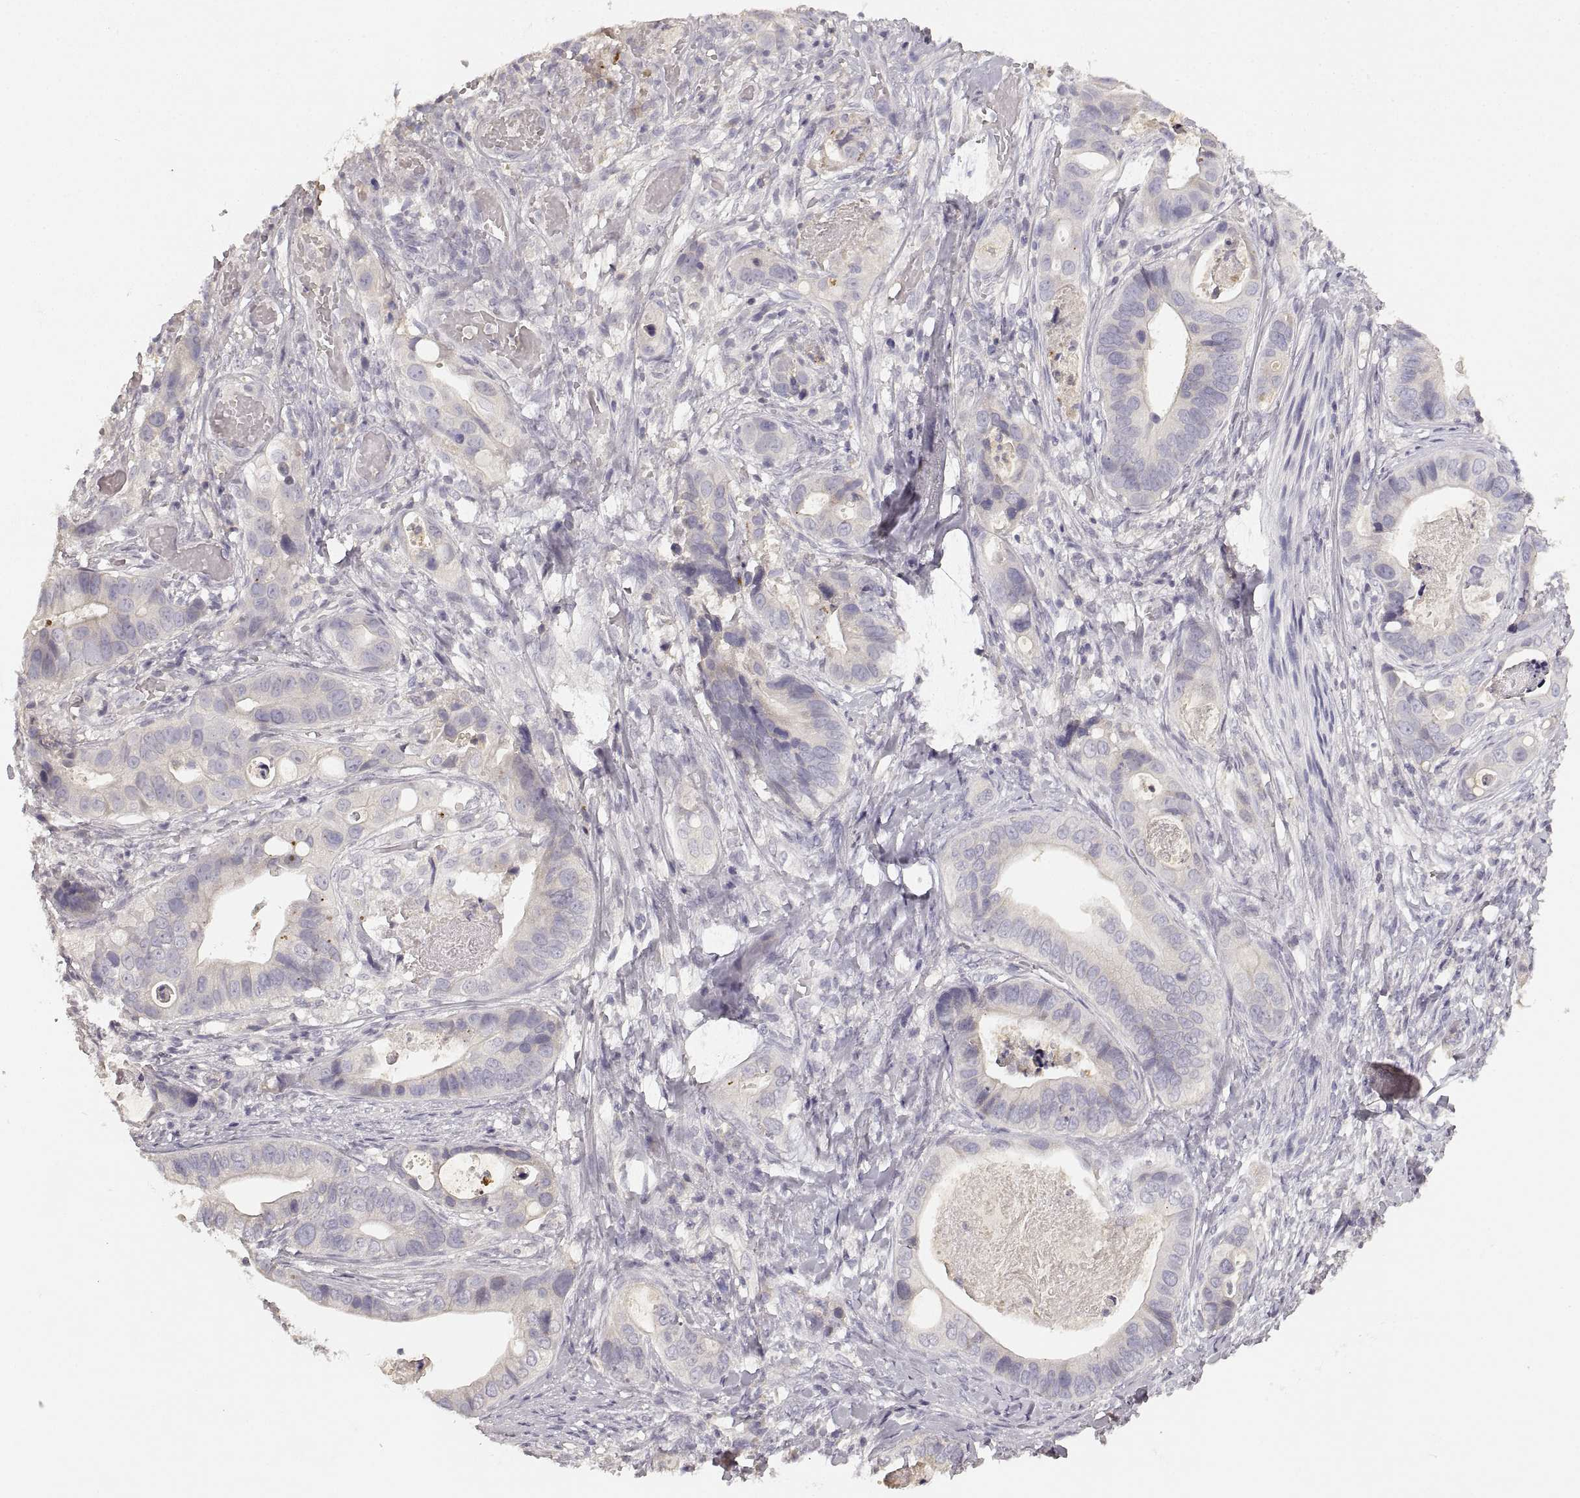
{"staining": {"intensity": "negative", "quantity": "none", "location": "none"}, "tissue": "stomach cancer", "cell_type": "Tumor cells", "image_type": "cancer", "snomed": [{"axis": "morphology", "description": "Adenocarcinoma, NOS"}, {"axis": "topography", "description": "Stomach"}], "caption": "Tumor cells are negative for protein expression in human adenocarcinoma (stomach).", "gene": "RUNDC3A", "patient": {"sex": "male", "age": 84}}